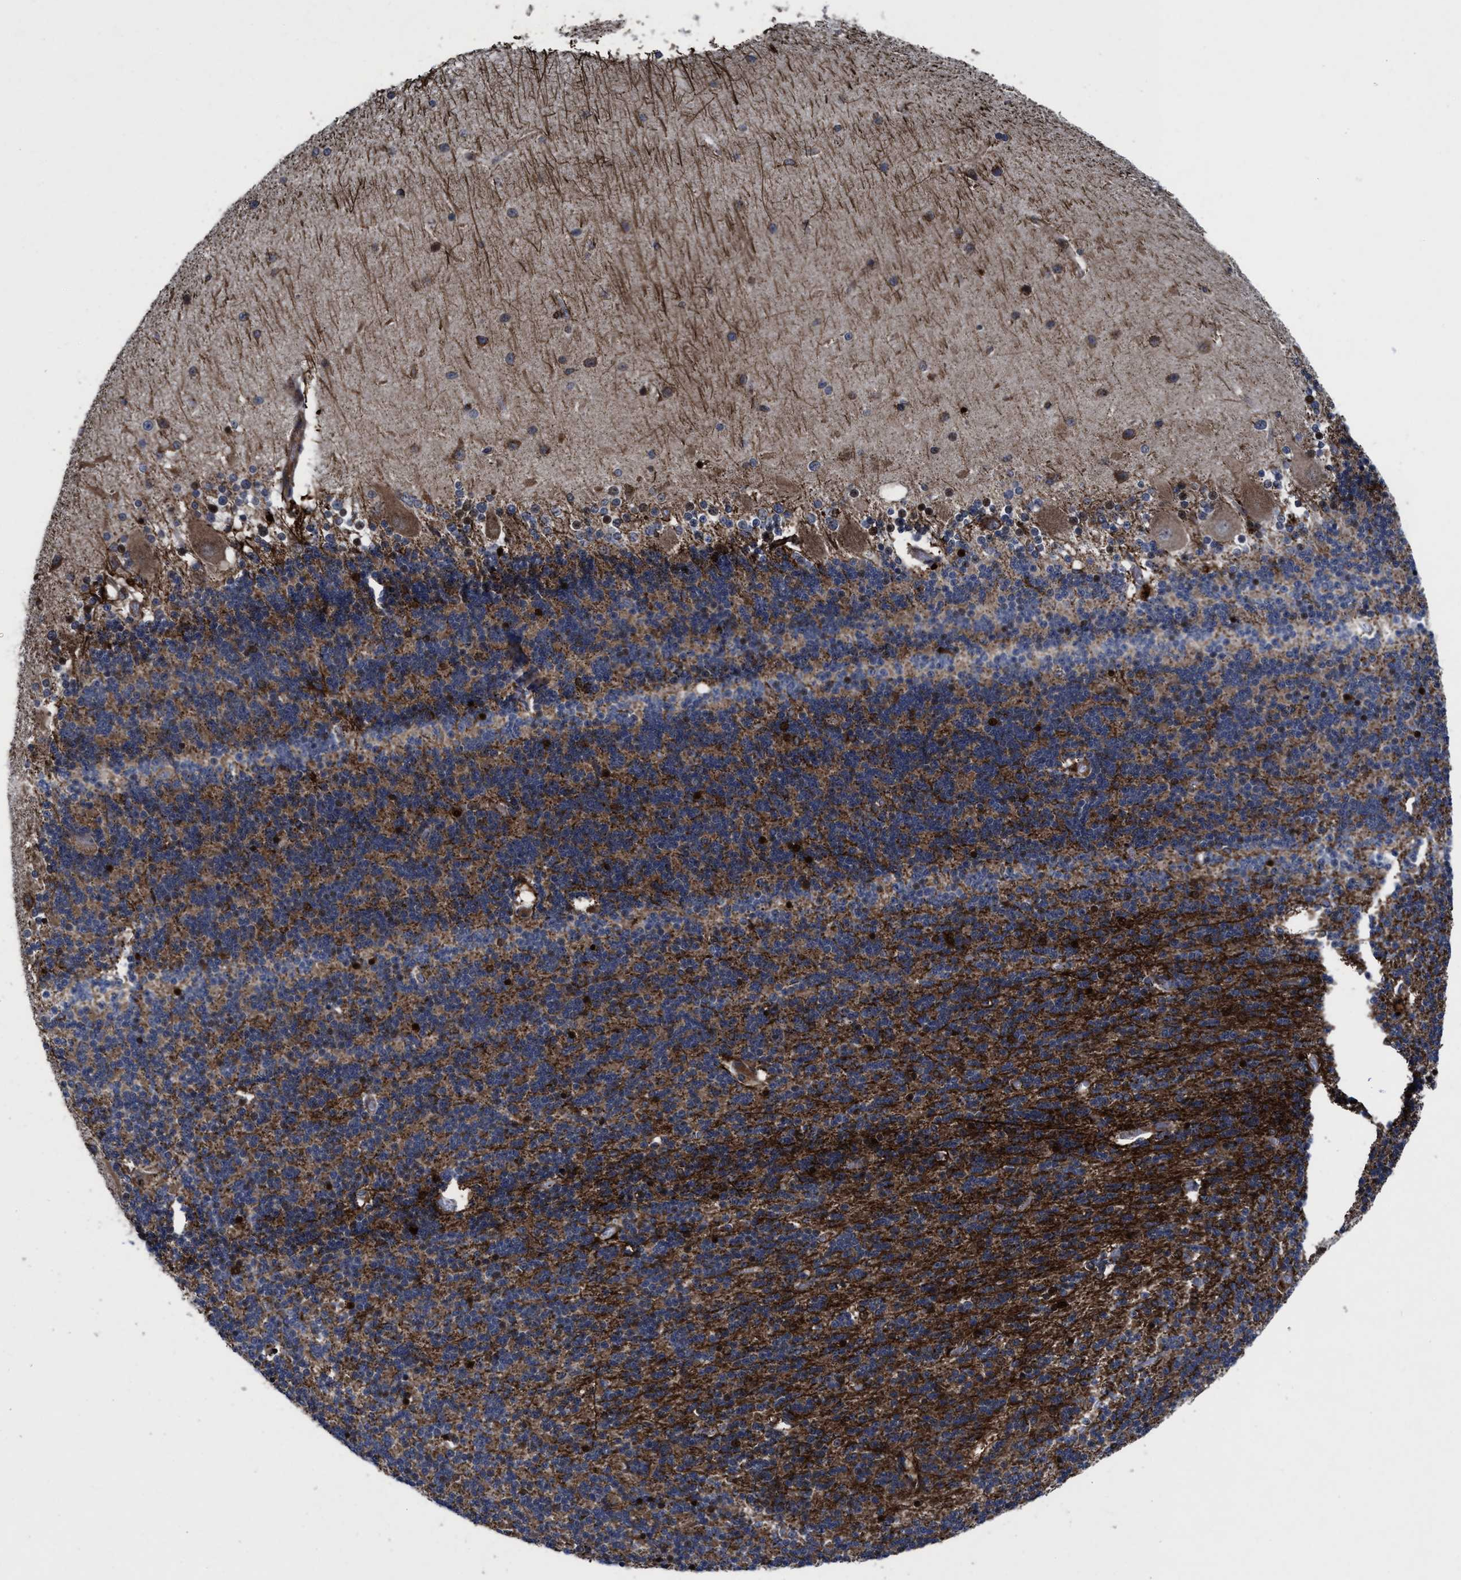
{"staining": {"intensity": "moderate", "quantity": ">75%", "location": "cytoplasmic/membranous"}, "tissue": "cerebellum", "cell_type": "Cells in granular layer", "image_type": "normal", "snomed": [{"axis": "morphology", "description": "Normal tissue, NOS"}, {"axis": "topography", "description": "Cerebellum"}], "caption": "This is a histology image of immunohistochemistry staining of unremarkable cerebellum, which shows moderate expression in the cytoplasmic/membranous of cells in granular layer.", "gene": "MRPL50", "patient": {"sex": "female", "age": 54}}